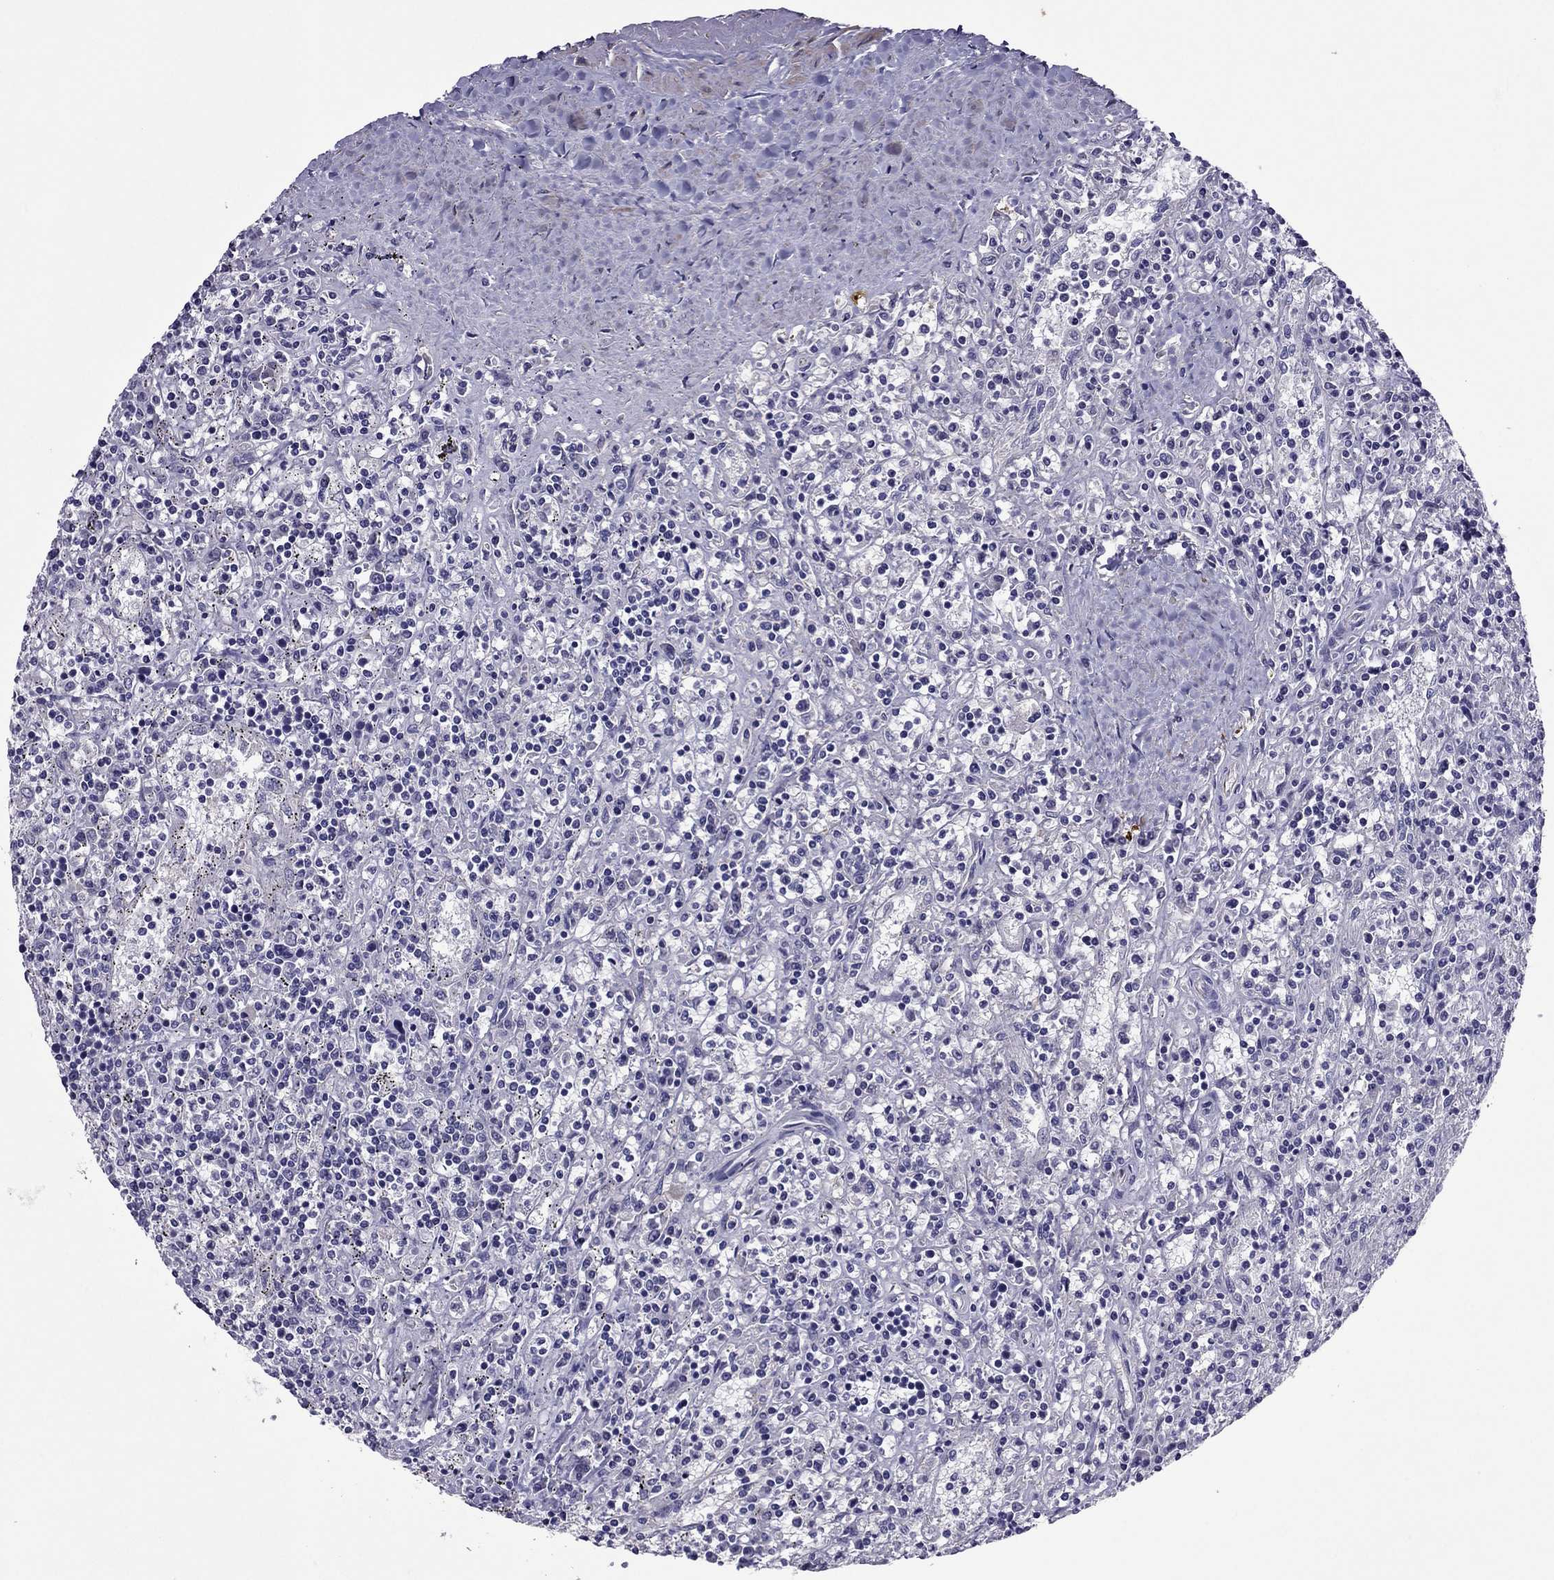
{"staining": {"intensity": "negative", "quantity": "none", "location": "none"}, "tissue": "lymphoma", "cell_type": "Tumor cells", "image_type": "cancer", "snomed": [{"axis": "morphology", "description": "Malignant lymphoma, non-Hodgkin's type, Low grade"}, {"axis": "topography", "description": "Spleen"}], "caption": "Immunohistochemical staining of lymphoma demonstrates no significant positivity in tumor cells.", "gene": "SLC16A8", "patient": {"sex": "male", "age": 62}}